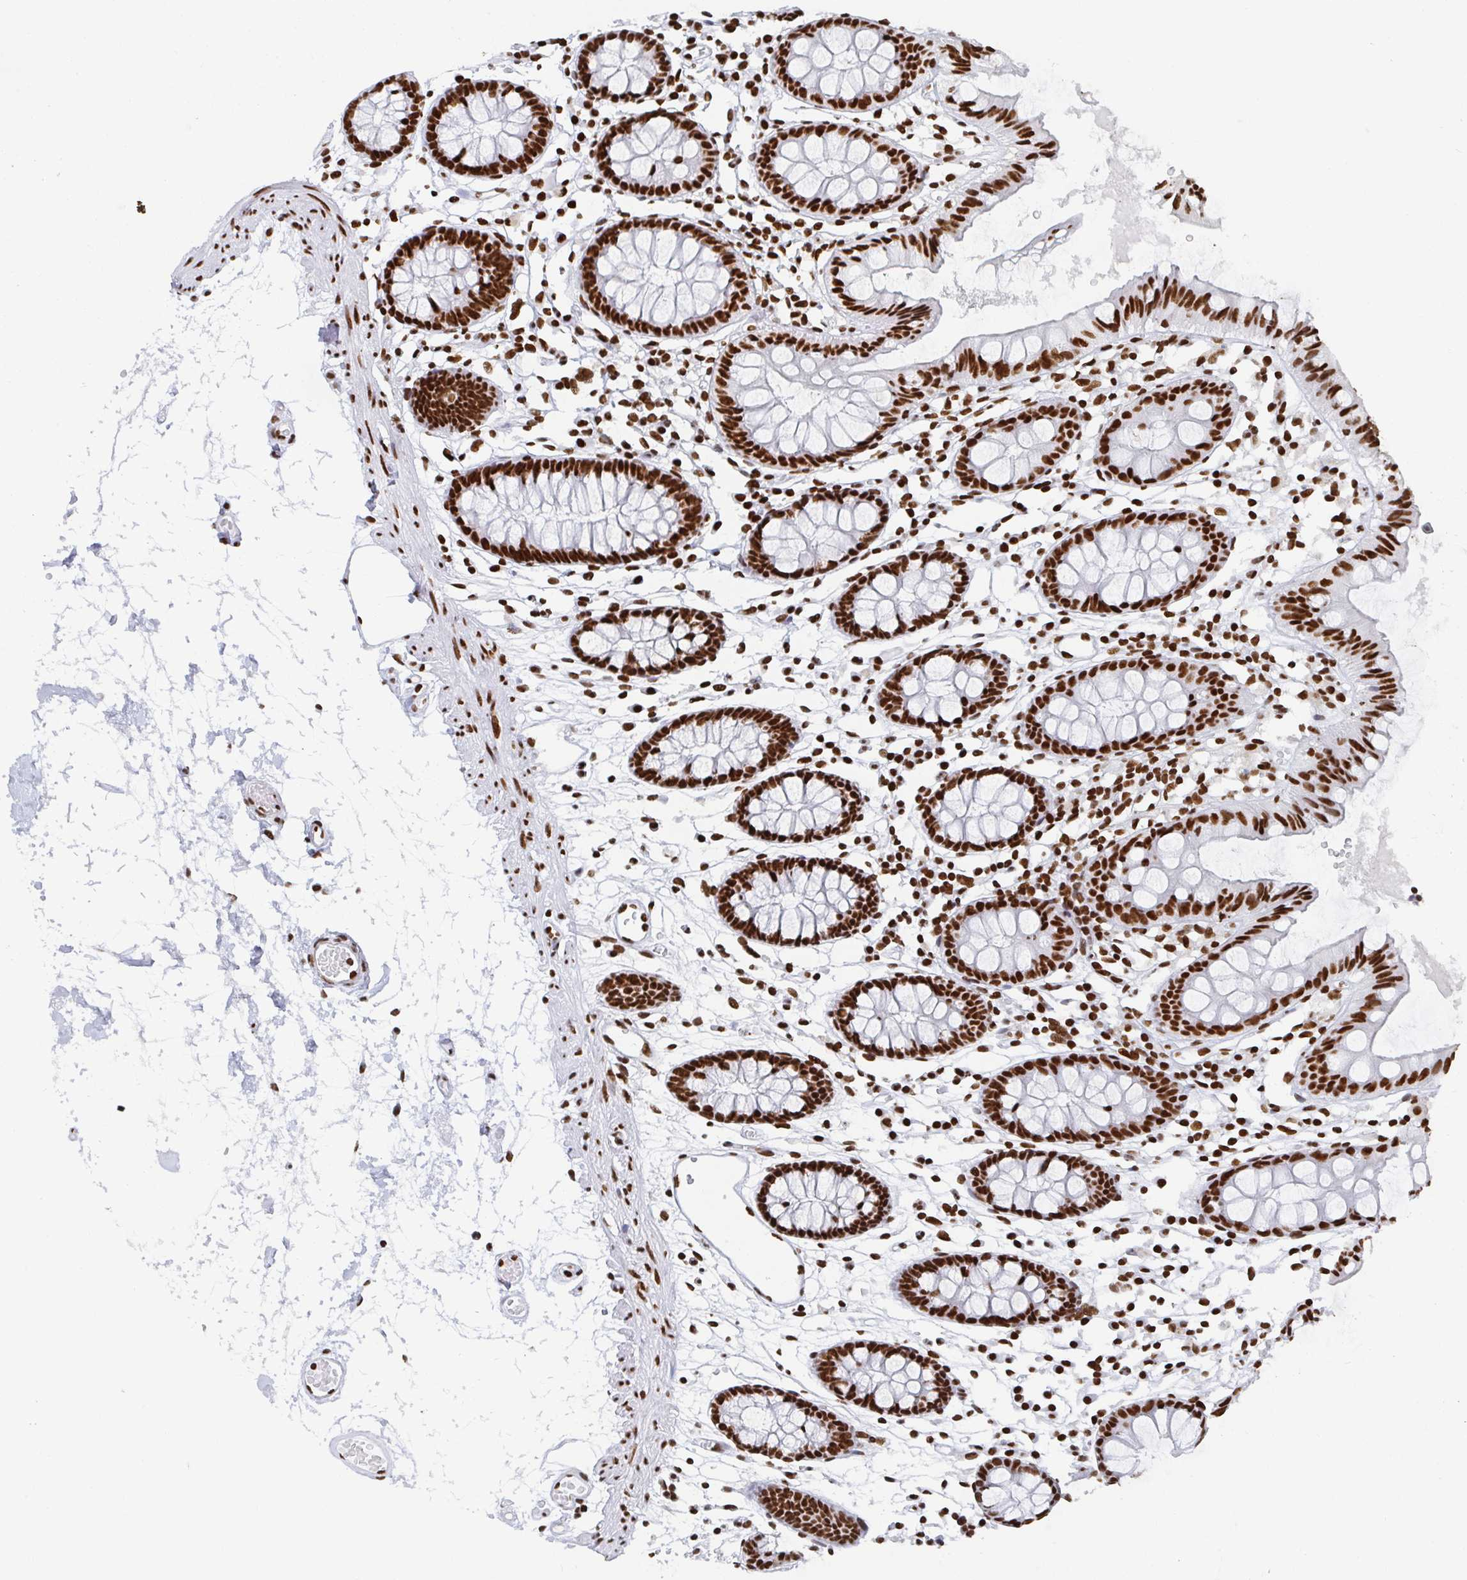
{"staining": {"intensity": "strong", "quantity": ">75%", "location": "nuclear"}, "tissue": "colon", "cell_type": "Endothelial cells", "image_type": "normal", "snomed": [{"axis": "morphology", "description": "Normal tissue, NOS"}, {"axis": "topography", "description": "Colon"}], "caption": "Unremarkable colon demonstrates strong nuclear positivity in about >75% of endothelial cells The staining was performed using DAB (3,3'-diaminobenzidine) to visualize the protein expression in brown, while the nuclei were stained in blue with hematoxylin (Magnification: 20x)..", "gene": "EWSR1", "patient": {"sex": "female", "age": 84}}